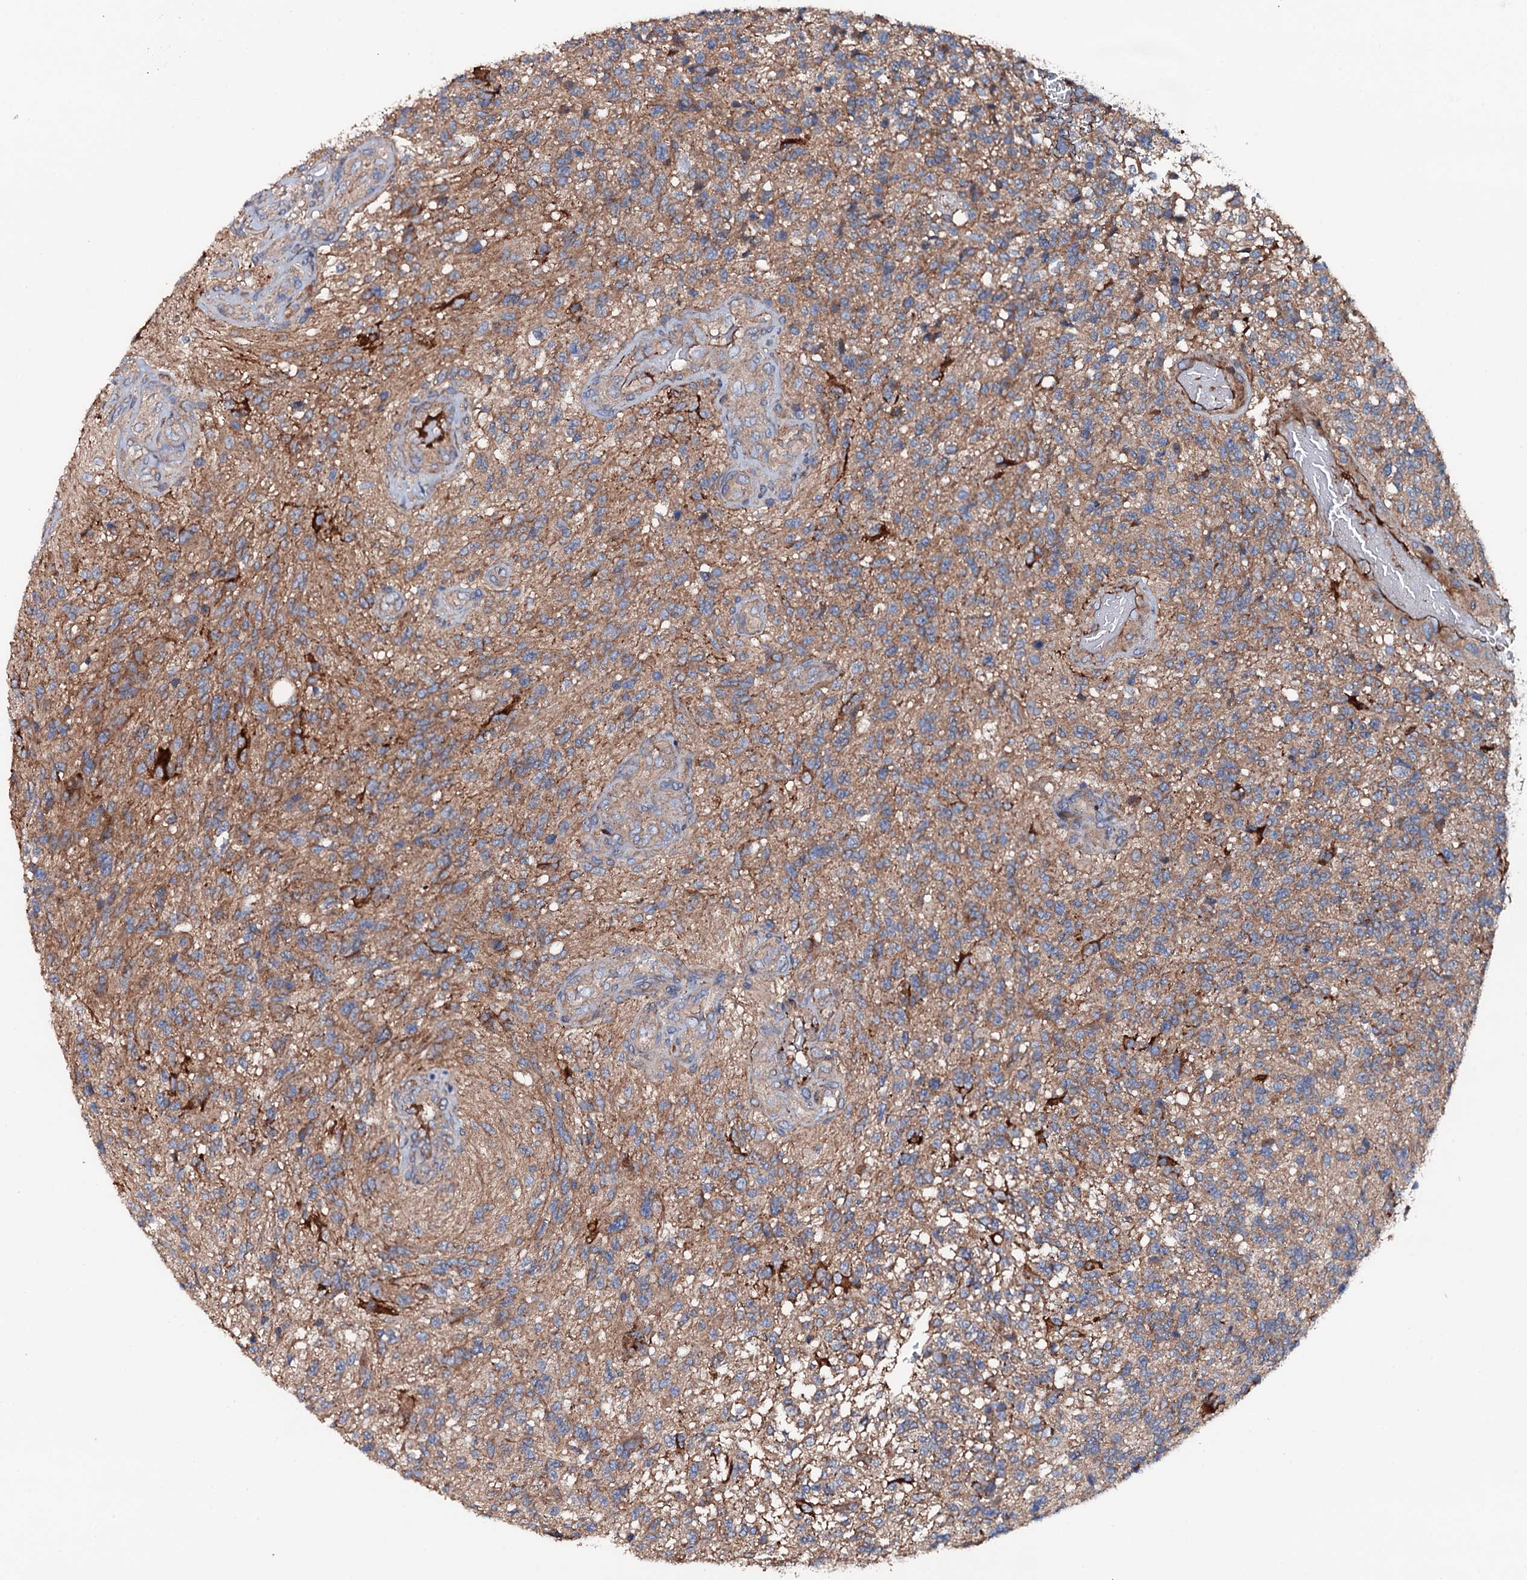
{"staining": {"intensity": "weak", "quantity": ">75%", "location": "cytoplasmic/membranous"}, "tissue": "glioma", "cell_type": "Tumor cells", "image_type": "cancer", "snomed": [{"axis": "morphology", "description": "Glioma, malignant, High grade"}, {"axis": "topography", "description": "Brain"}], "caption": "Tumor cells show low levels of weak cytoplasmic/membranous expression in approximately >75% of cells in human malignant glioma (high-grade).", "gene": "NEK1", "patient": {"sex": "male", "age": 56}}